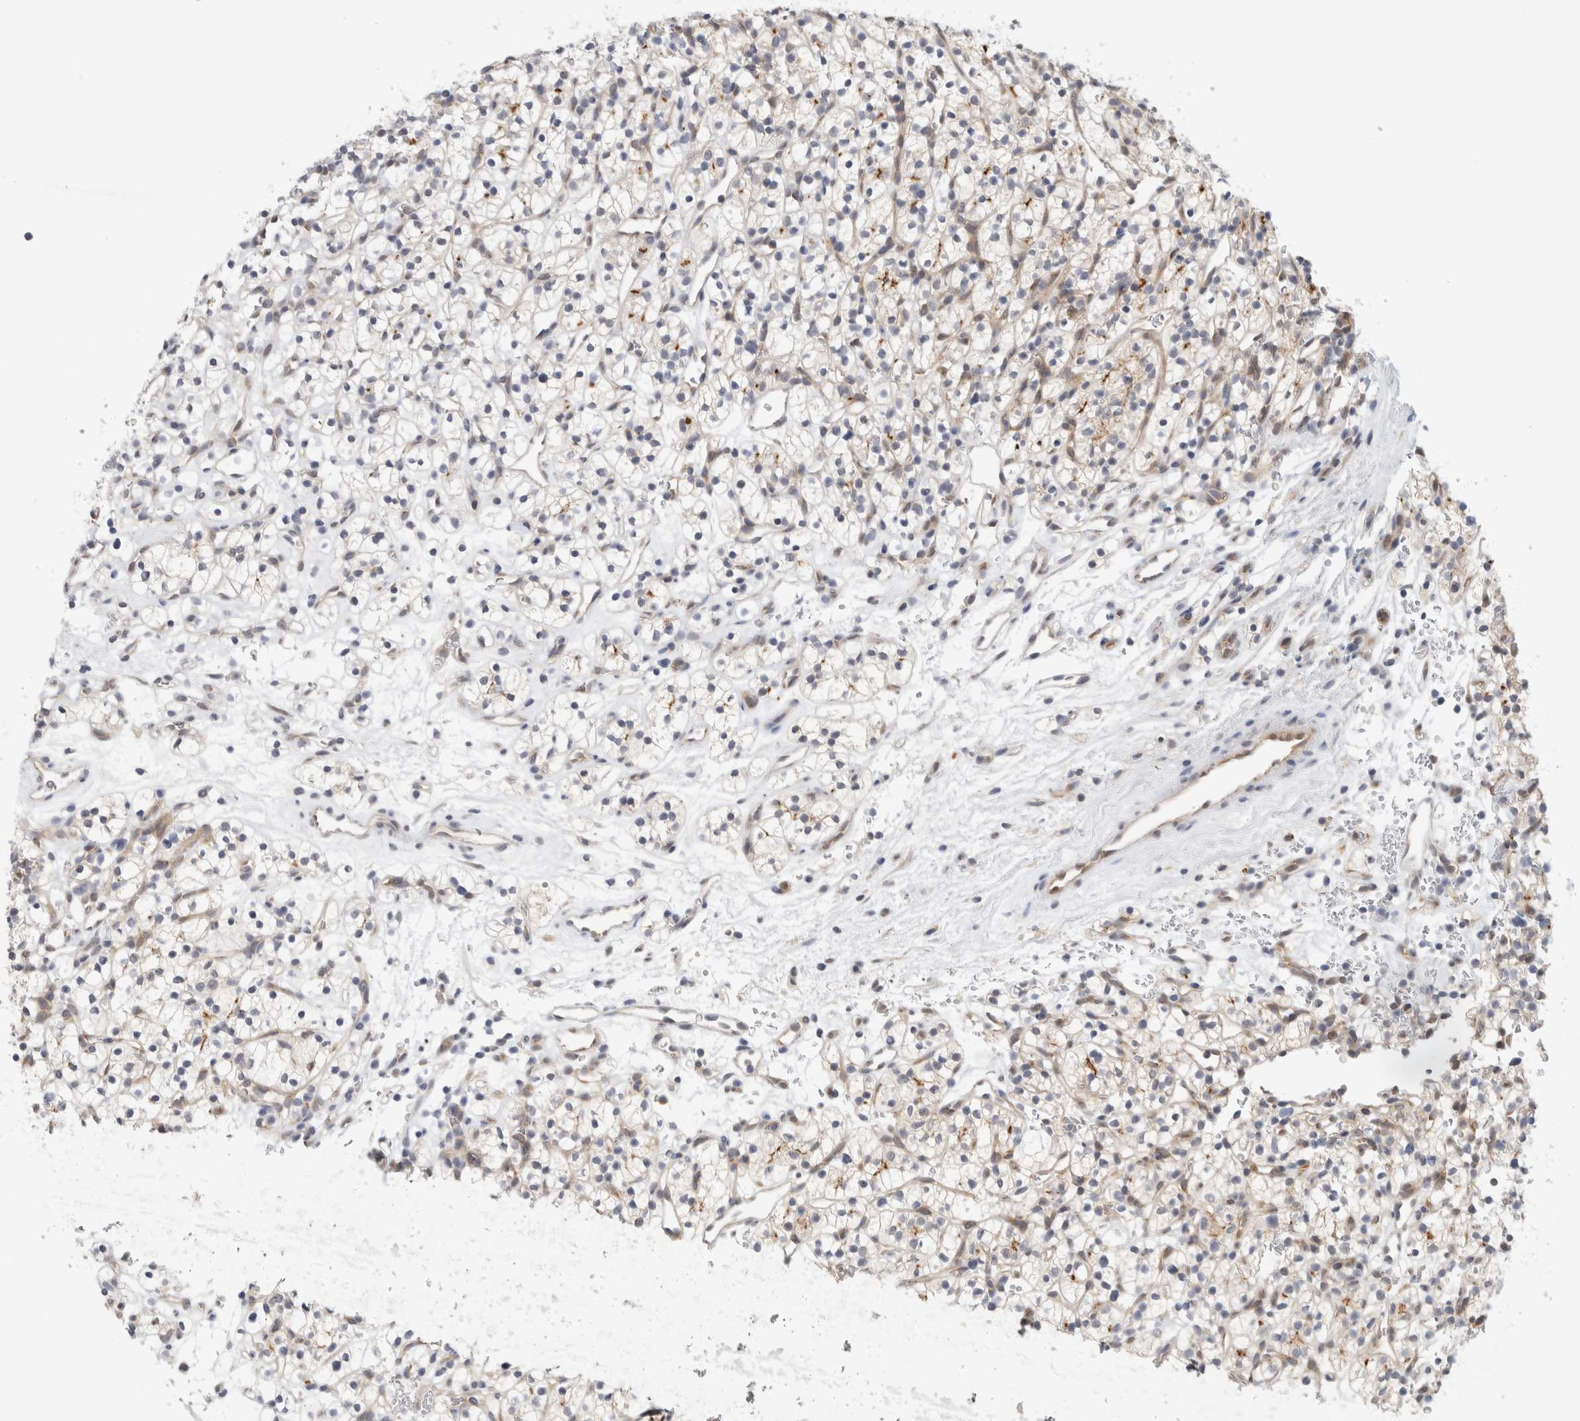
{"staining": {"intensity": "negative", "quantity": "none", "location": "none"}, "tissue": "renal cancer", "cell_type": "Tumor cells", "image_type": "cancer", "snomed": [{"axis": "morphology", "description": "Adenocarcinoma, NOS"}, {"axis": "topography", "description": "Kidney"}], "caption": "Human renal cancer stained for a protein using immunohistochemistry reveals no expression in tumor cells.", "gene": "EIF4G3", "patient": {"sex": "female", "age": 57}}